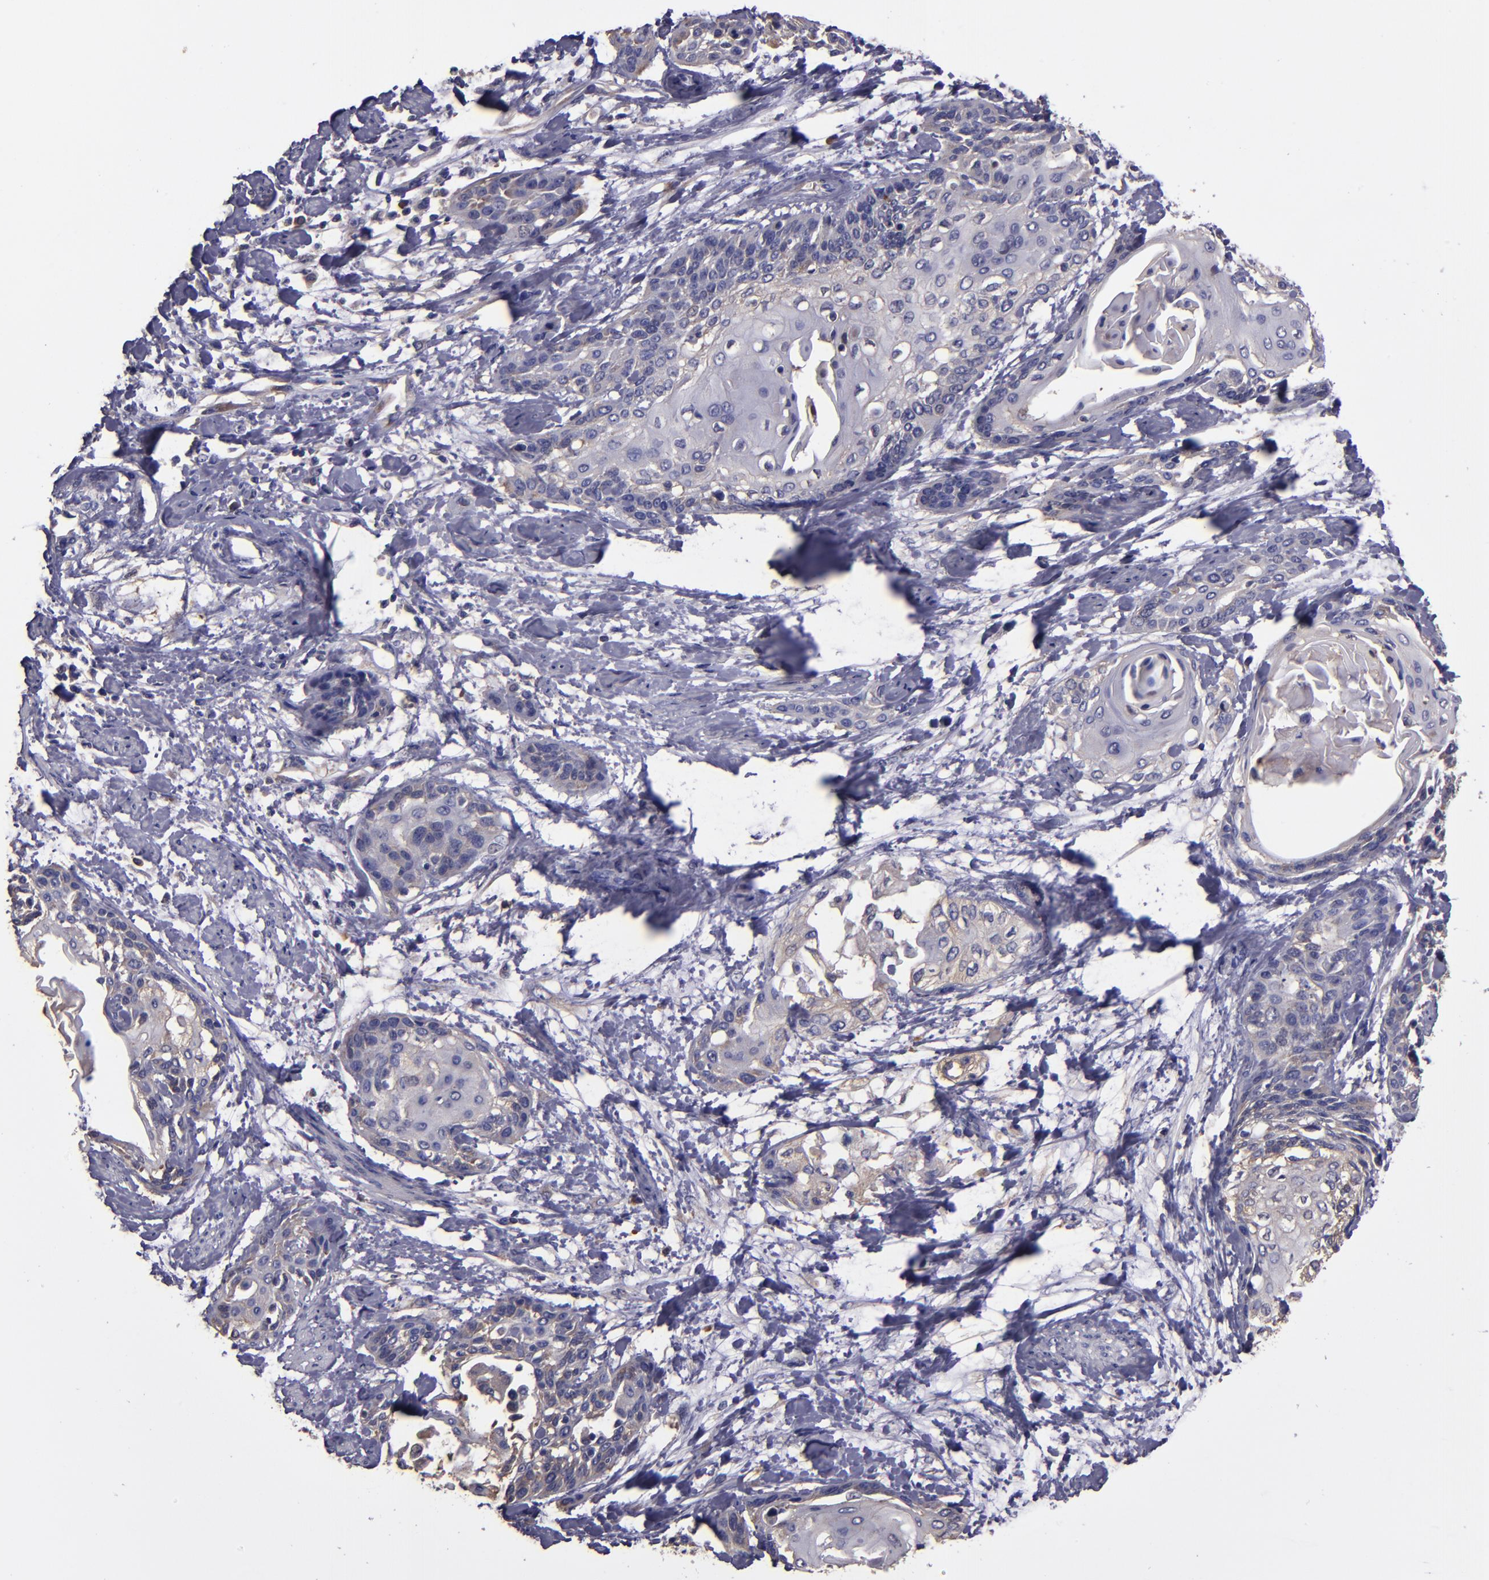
{"staining": {"intensity": "weak", "quantity": "<25%", "location": "cytoplasmic/membranous"}, "tissue": "cervical cancer", "cell_type": "Tumor cells", "image_type": "cancer", "snomed": [{"axis": "morphology", "description": "Squamous cell carcinoma, NOS"}, {"axis": "topography", "description": "Cervix"}], "caption": "Squamous cell carcinoma (cervical) stained for a protein using immunohistochemistry shows no positivity tumor cells.", "gene": "CARS1", "patient": {"sex": "female", "age": 57}}